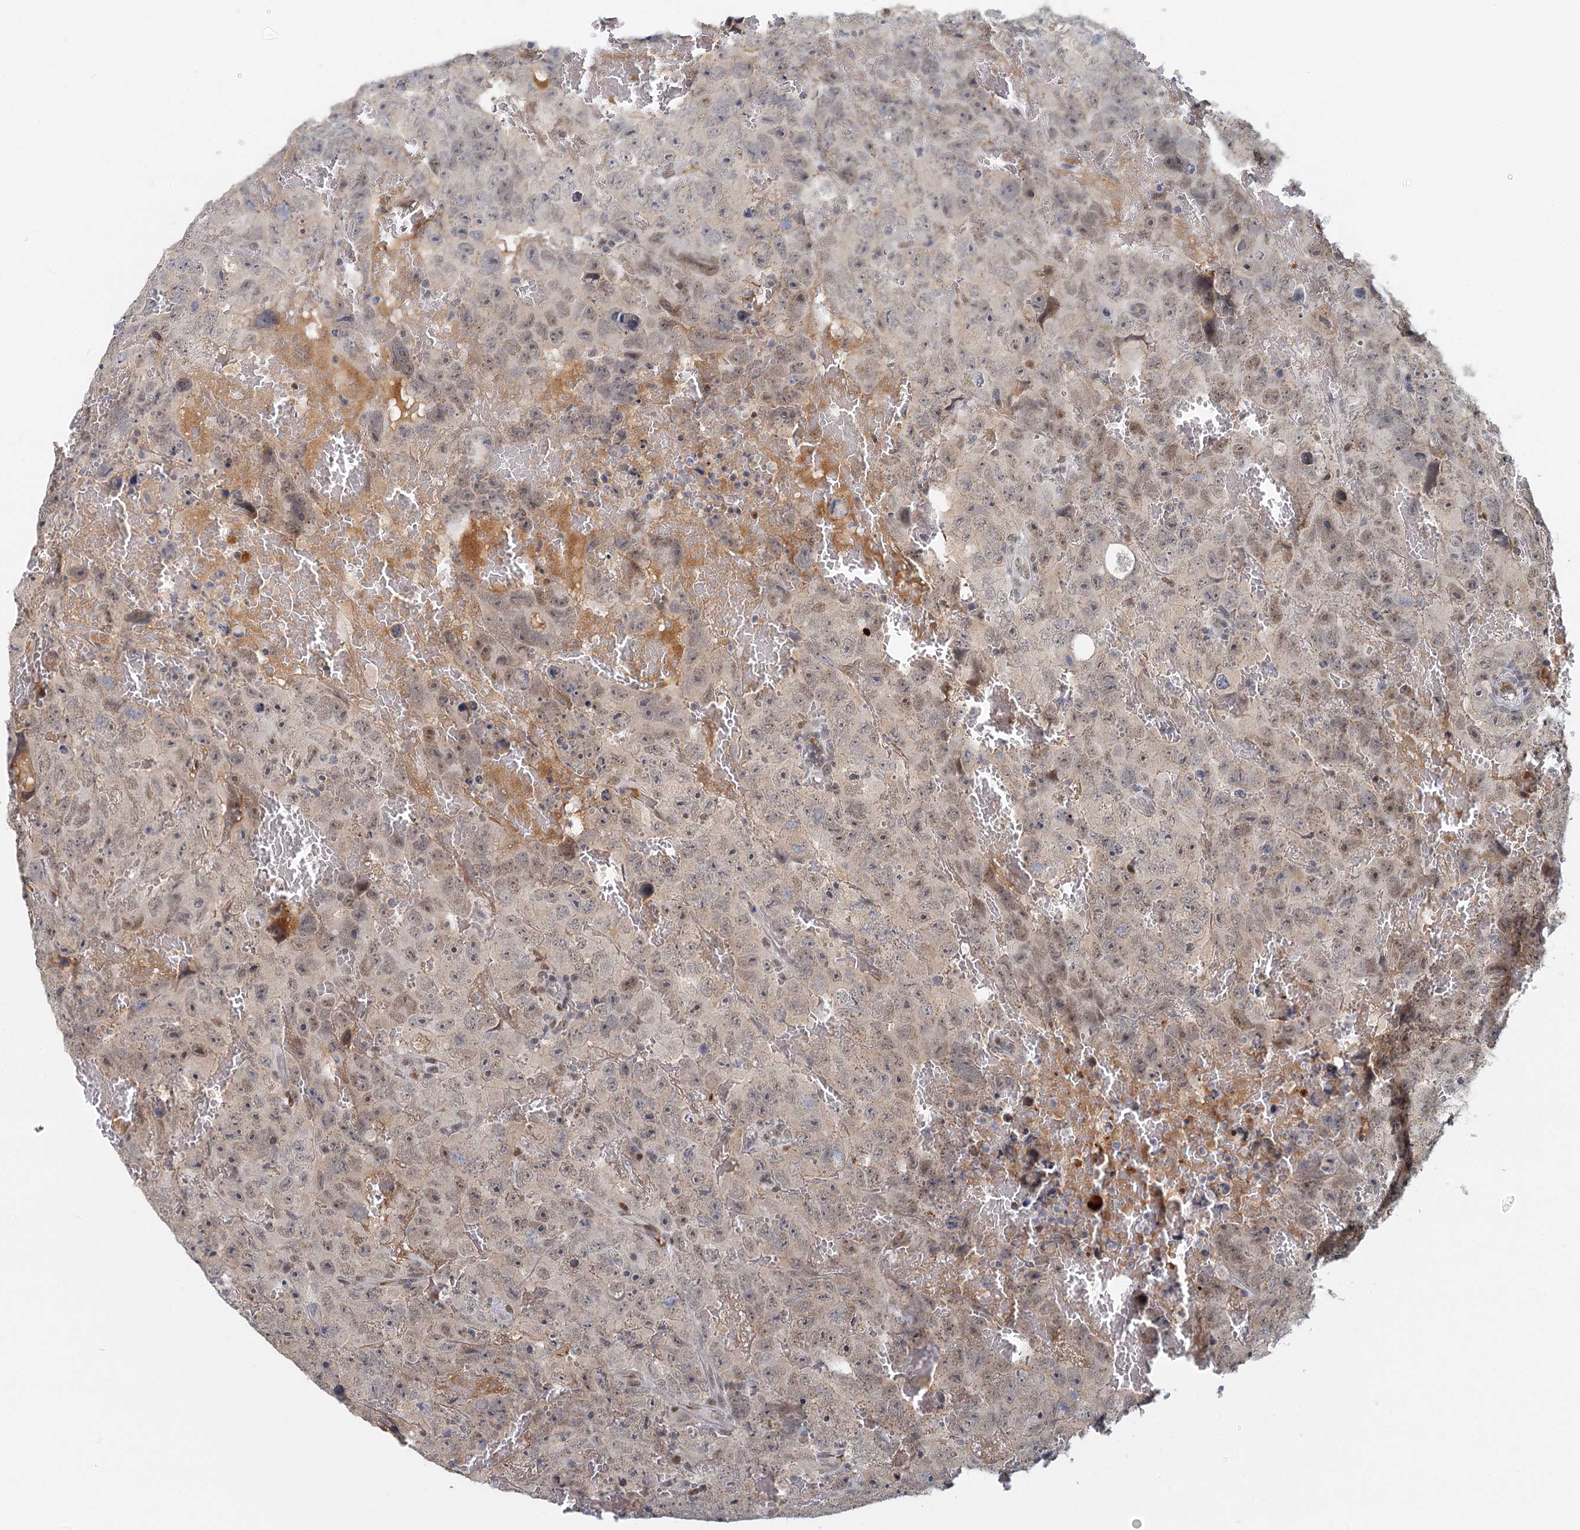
{"staining": {"intensity": "weak", "quantity": "<25%", "location": "nuclear"}, "tissue": "testis cancer", "cell_type": "Tumor cells", "image_type": "cancer", "snomed": [{"axis": "morphology", "description": "Carcinoma, Embryonal, NOS"}, {"axis": "topography", "description": "Testis"}], "caption": "This is a histopathology image of immunohistochemistry (IHC) staining of embryonal carcinoma (testis), which shows no staining in tumor cells.", "gene": "GPATCH11", "patient": {"sex": "male", "age": 45}}